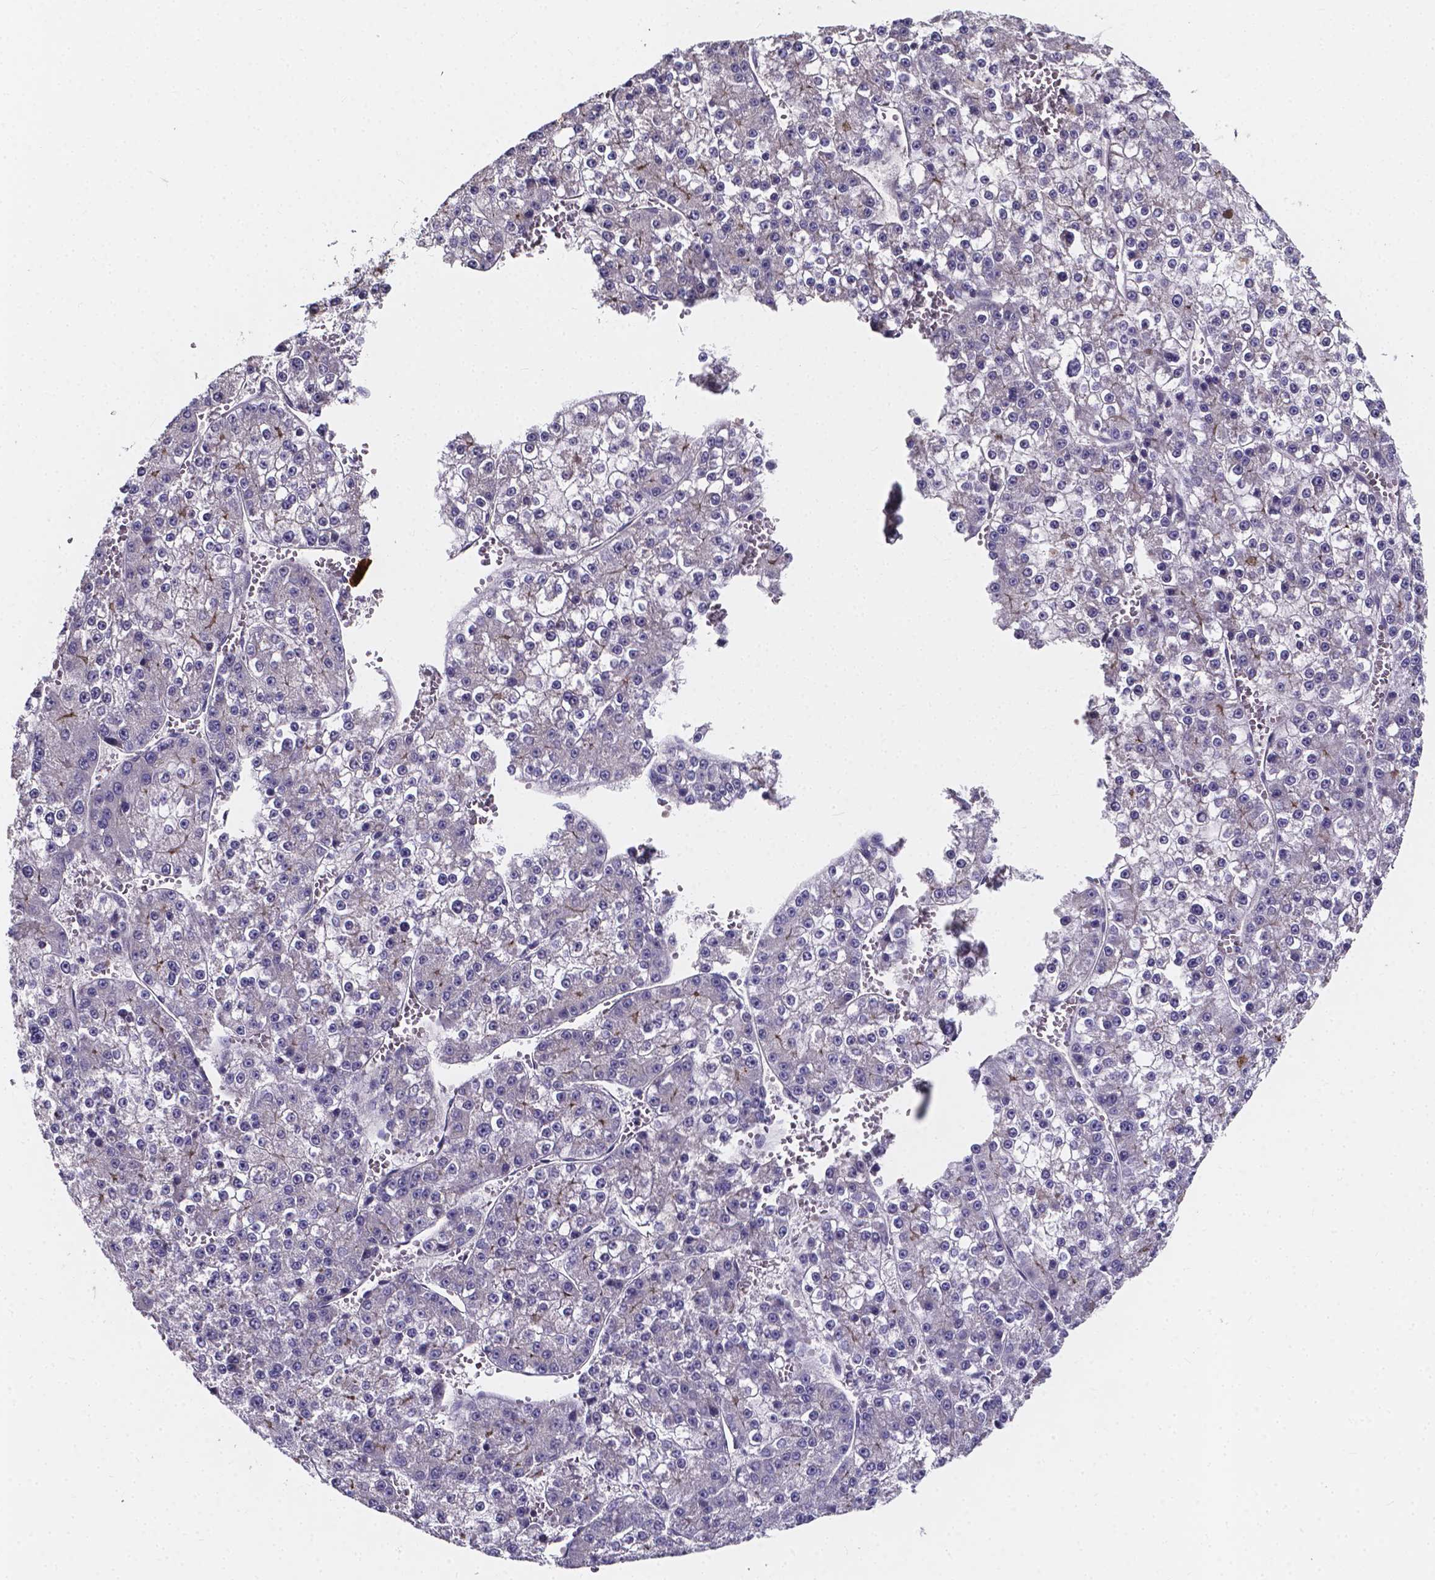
{"staining": {"intensity": "weak", "quantity": "<25%", "location": "cytoplasmic/membranous"}, "tissue": "liver cancer", "cell_type": "Tumor cells", "image_type": "cancer", "snomed": [{"axis": "morphology", "description": "Carcinoma, Hepatocellular, NOS"}, {"axis": "topography", "description": "Liver"}], "caption": "IHC of human liver cancer shows no expression in tumor cells. (DAB (3,3'-diaminobenzidine) immunohistochemistry (IHC) with hematoxylin counter stain).", "gene": "THEMIS", "patient": {"sex": "female", "age": 73}}